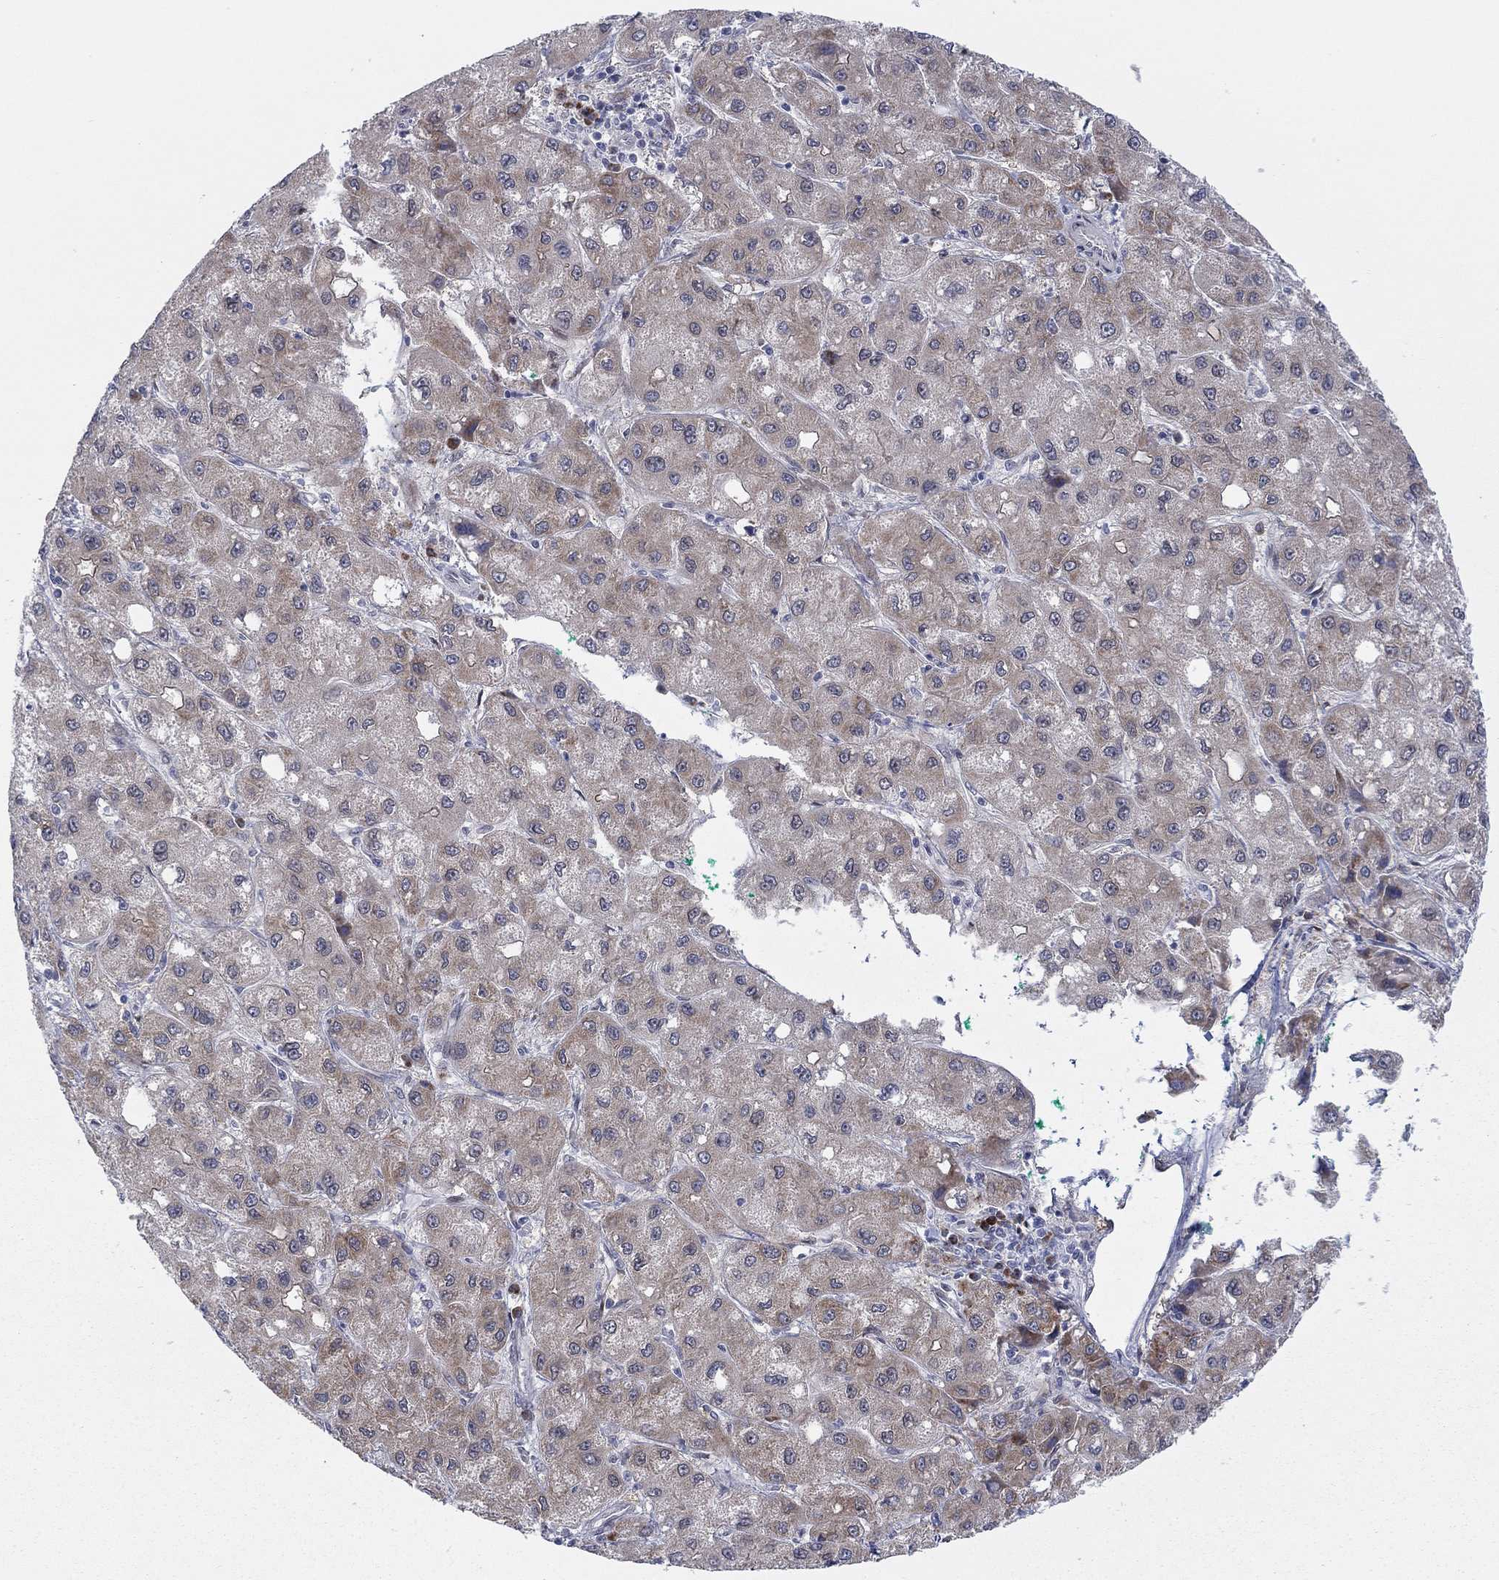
{"staining": {"intensity": "weak", "quantity": "<25%", "location": "cytoplasmic/membranous"}, "tissue": "liver cancer", "cell_type": "Tumor cells", "image_type": "cancer", "snomed": [{"axis": "morphology", "description": "Carcinoma, Hepatocellular, NOS"}, {"axis": "topography", "description": "Liver"}], "caption": "IHC photomicrograph of neoplastic tissue: human hepatocellular carcinoma (liver) stained with DAB (3,3'-diaminobenzidine) reveals no significant protein expression in tumor cells.", "gene": "TTC21B", "patient": {"sex": "male", "age": 73}}